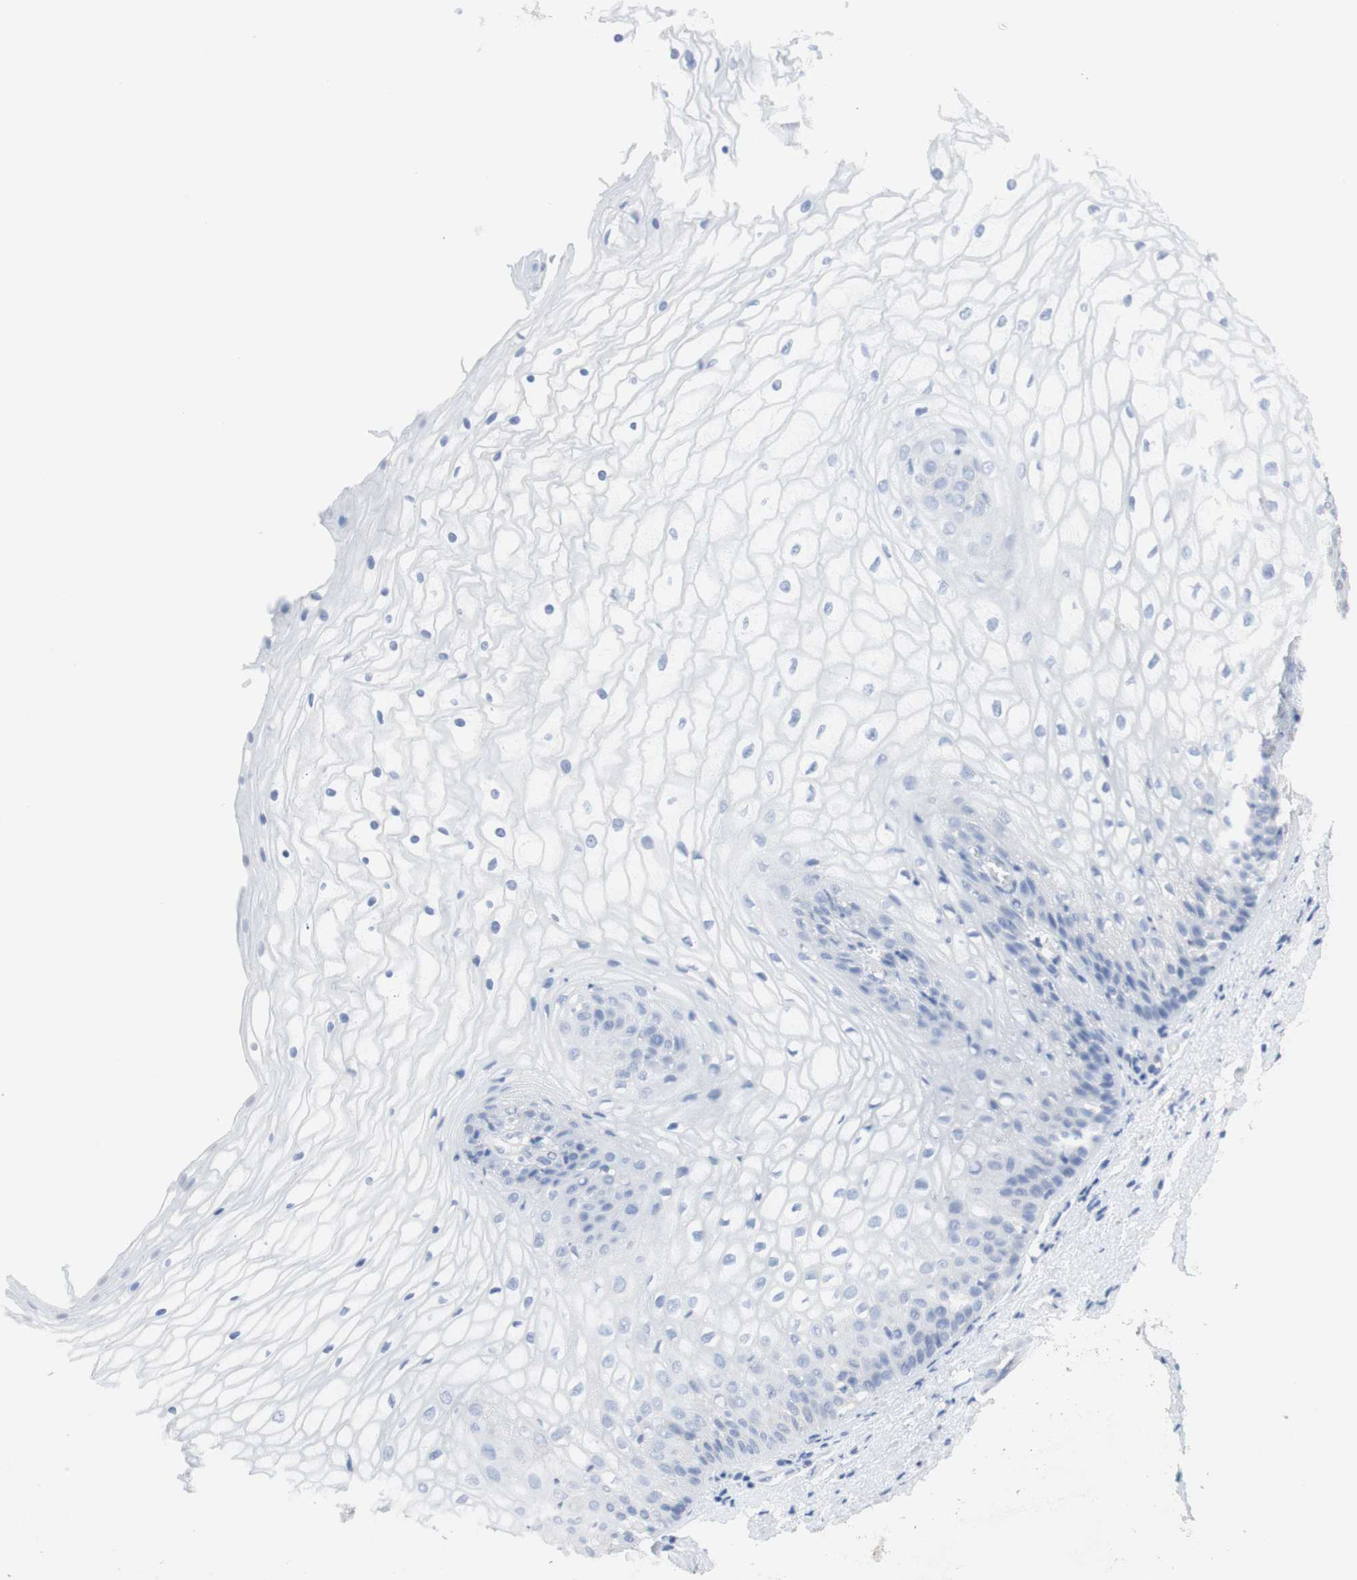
{"staining": {"intensity": "negative", "quantity": "none", "location": "none"}, "tissue": "vagina", "cell_type": "Squamous epithelial cells", "image_type": "normal", "snomed": [{"axis": "morphology", "description": "Normal tissue, NOS"}, {"axis": "topography", "description": "Vagina"}], "caption": "Histopathology image shows no protein staining in squamous epithelial cells of normal vagina. Brightfield microscopy of immunohistochemistry stained with DAB (brown) and hematoxylin (blue), captured at high magnification.", "gene": "SELENBP1", "patient": {"sex": "female", "age": 34}}